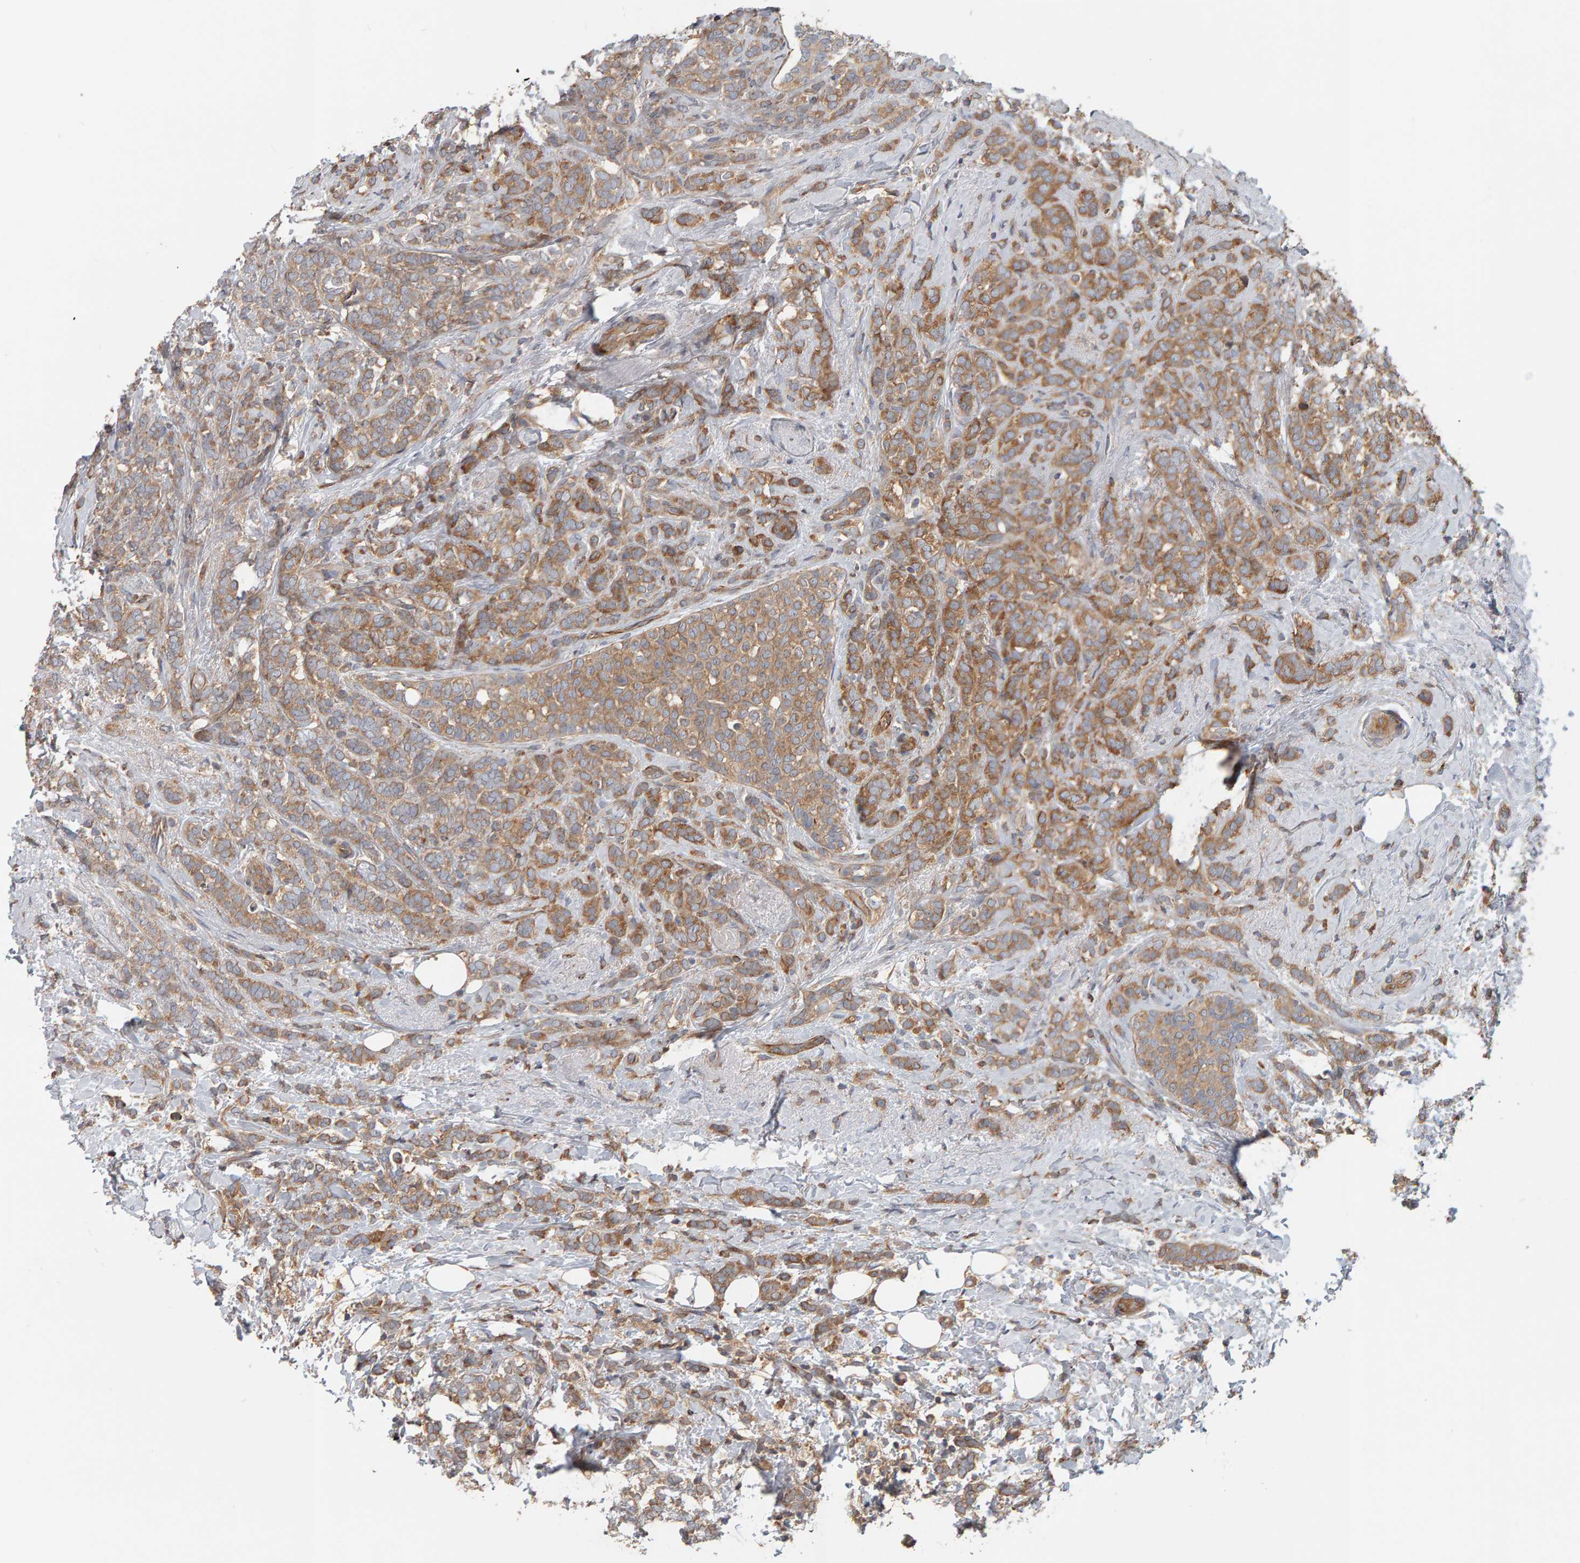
{"staining": {"intensity": "moderate", "quantity": ">75%", "location": "cytoplasmic/membranous"}, "tissue": "breast cancer", "cell_type": "Tumor cells", "image_type": "cancer", "snomed": [{"axis": "morphology", "description": "Lobular carcinoma"}, {"axis": "topography", "description": "Breast"}], "caption": "A histopathology image showing moderate cytoplasmic/membranous staining in approximately >75% of tumor cells in breast lobular carcinoma, as visualized by brown immunohistochemical staining.", "gene": "C9orf72", "patient": {"sex": "female", "age": 50}}